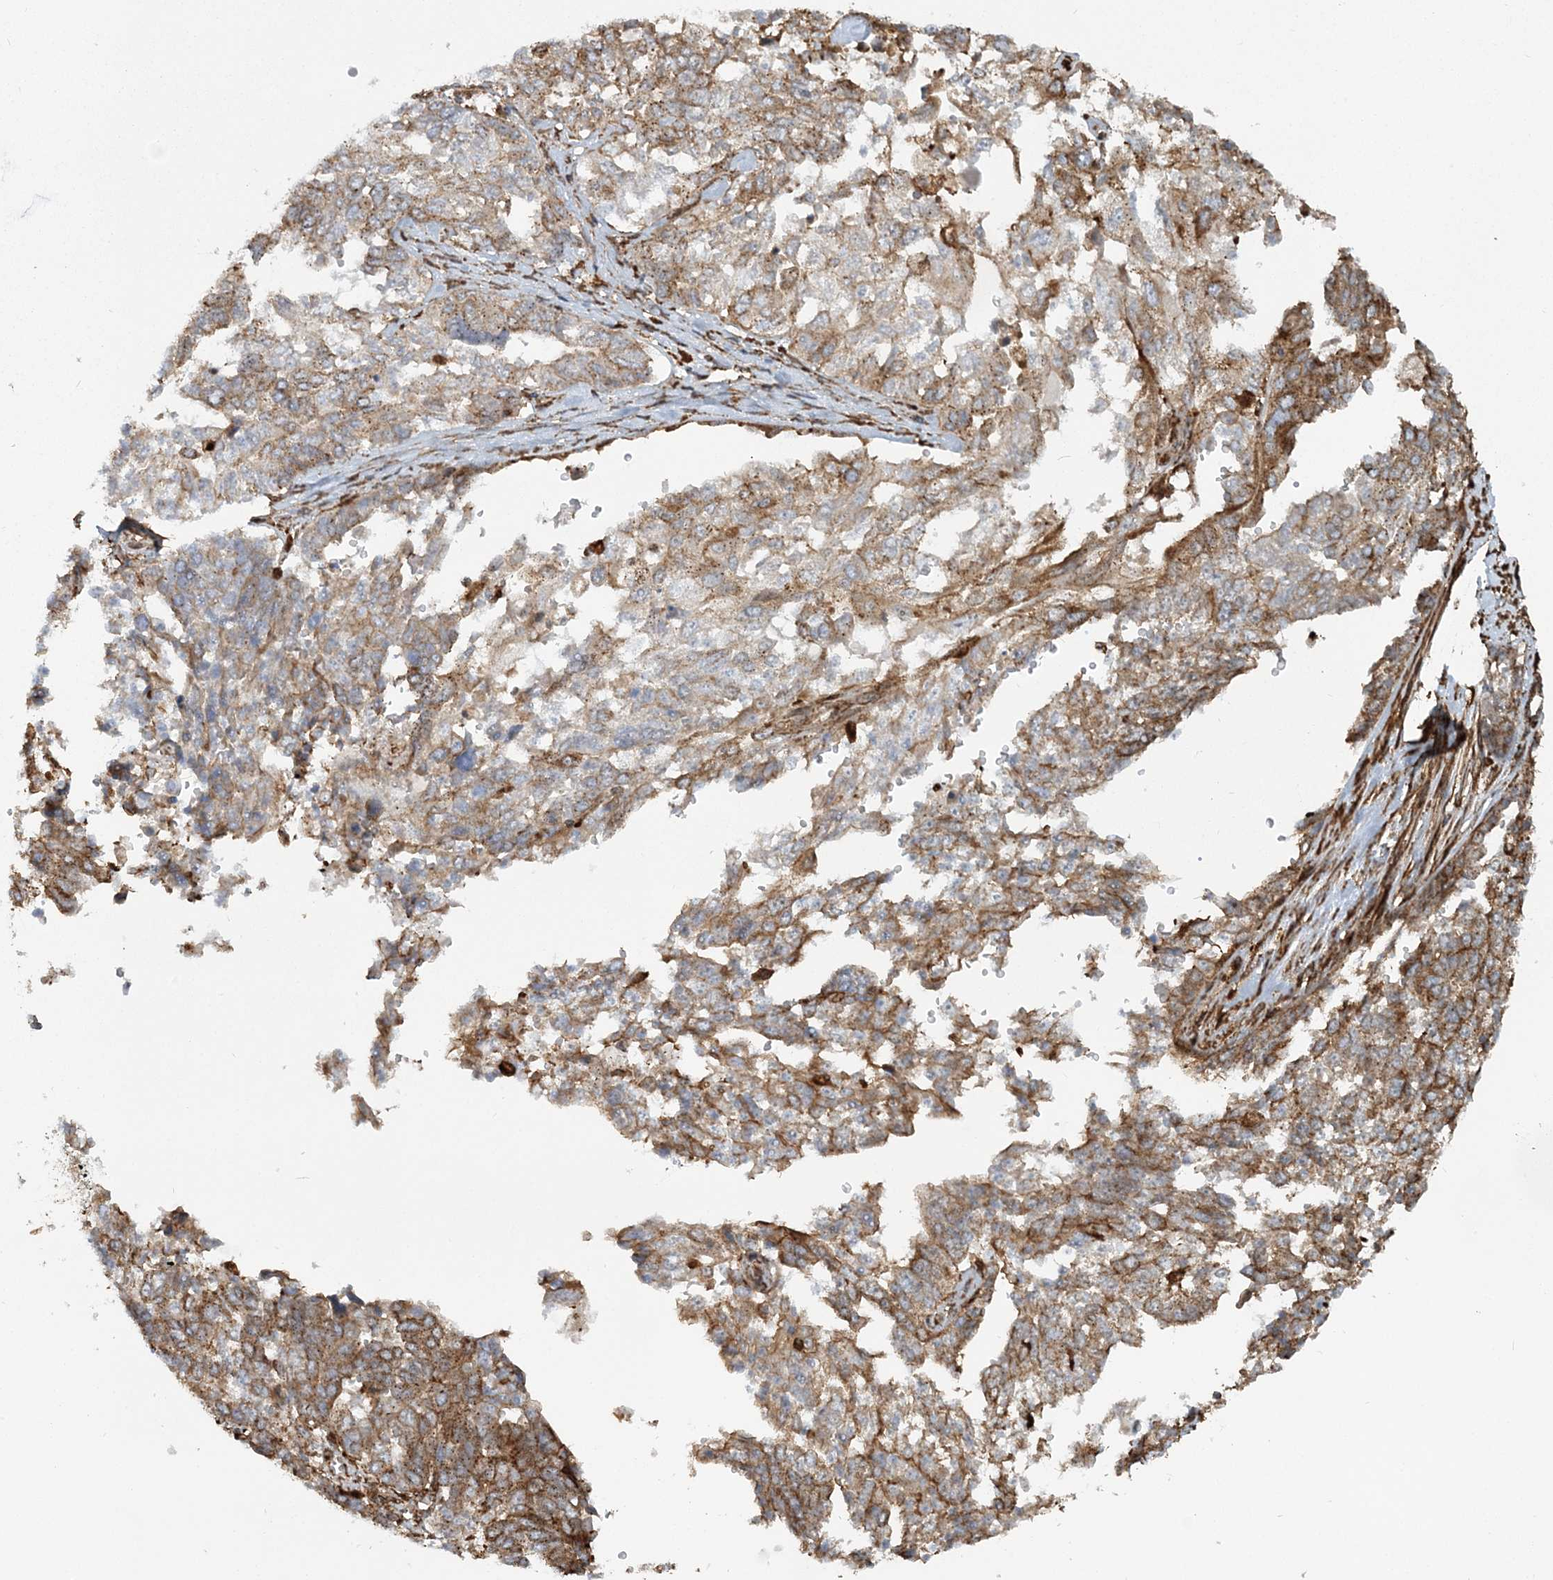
{"staining": {"intensity": "moderate", "quantity": ">75%", "location": "cytoplasmic/membranous"}, "tissue": "ovarian cancer", "cell_type": "Tumor cells", "image_type": "cancer", "snomed": [{"axis": "morphology", "description": "Cystadenocarcinoma, serous, NOS"}, {"axis": "topography", "description": "Ovary"}], "caption": "This micrograph demonstrates ovarian serous cystadenocarcinoma stained with IHC to label a protein in brown. The cytoplasmic/membranous of tumor cells show moderate positivity for the protein. Nuclei are counter-stained blue.", "gene": "TRAF3IP2", "patient": {"sex": "female", "age": 44}}